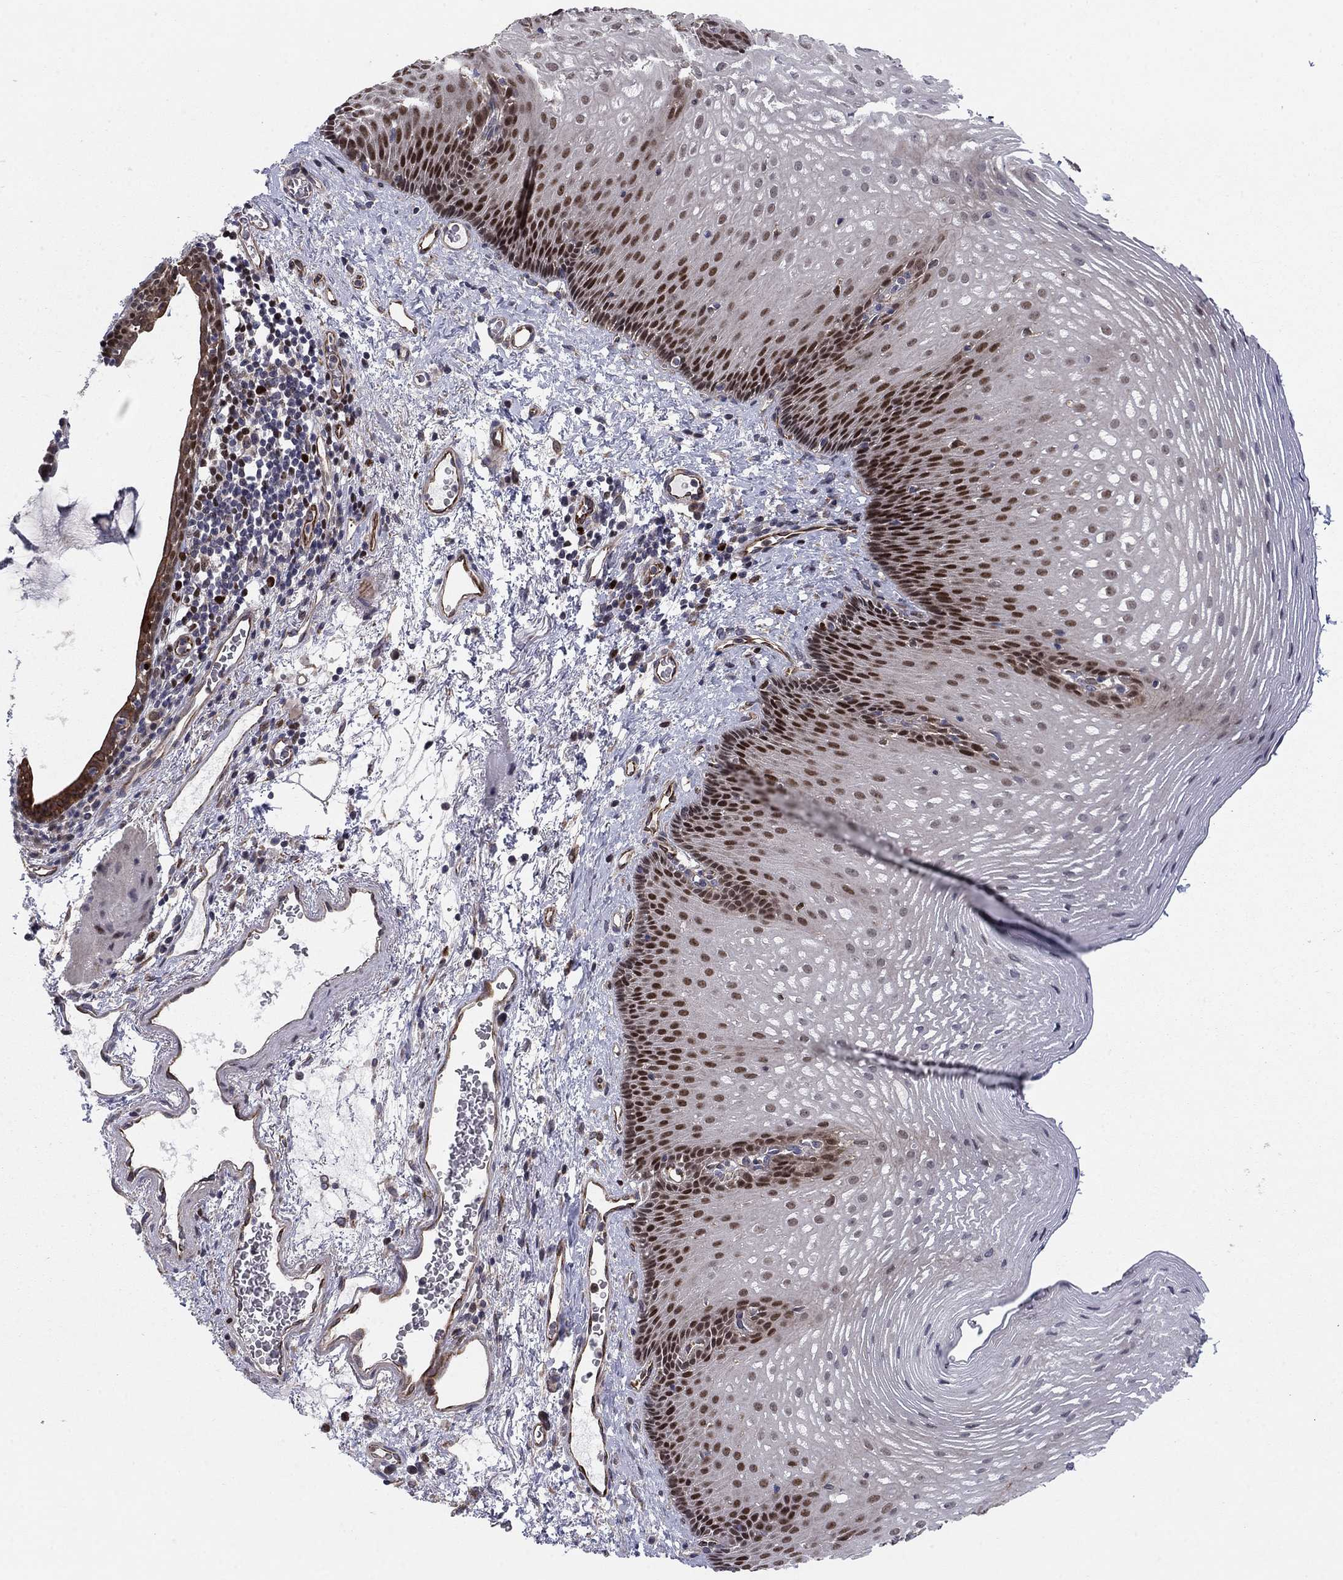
{"staining": {"intensity": "strong", "quantity": "25%-75%", "location": "nuclear"}, "tissue": "esophagus", "cell_type": "Squamous epithelial cells", "image_type": "normal", "snomed": [{"axis": "morphology", "description": "Normal tissue, NOS"}, {"axis": "topography", "description": "Esophagus"}], "caption": "This is an image of immunohistochemistry (IHC) staining of benign esophagus, which shows strong expression in the nuclear of squamous epithelial cells.", "gene": "BCL11A", "patient": {"sex": "male", "age": 76}}